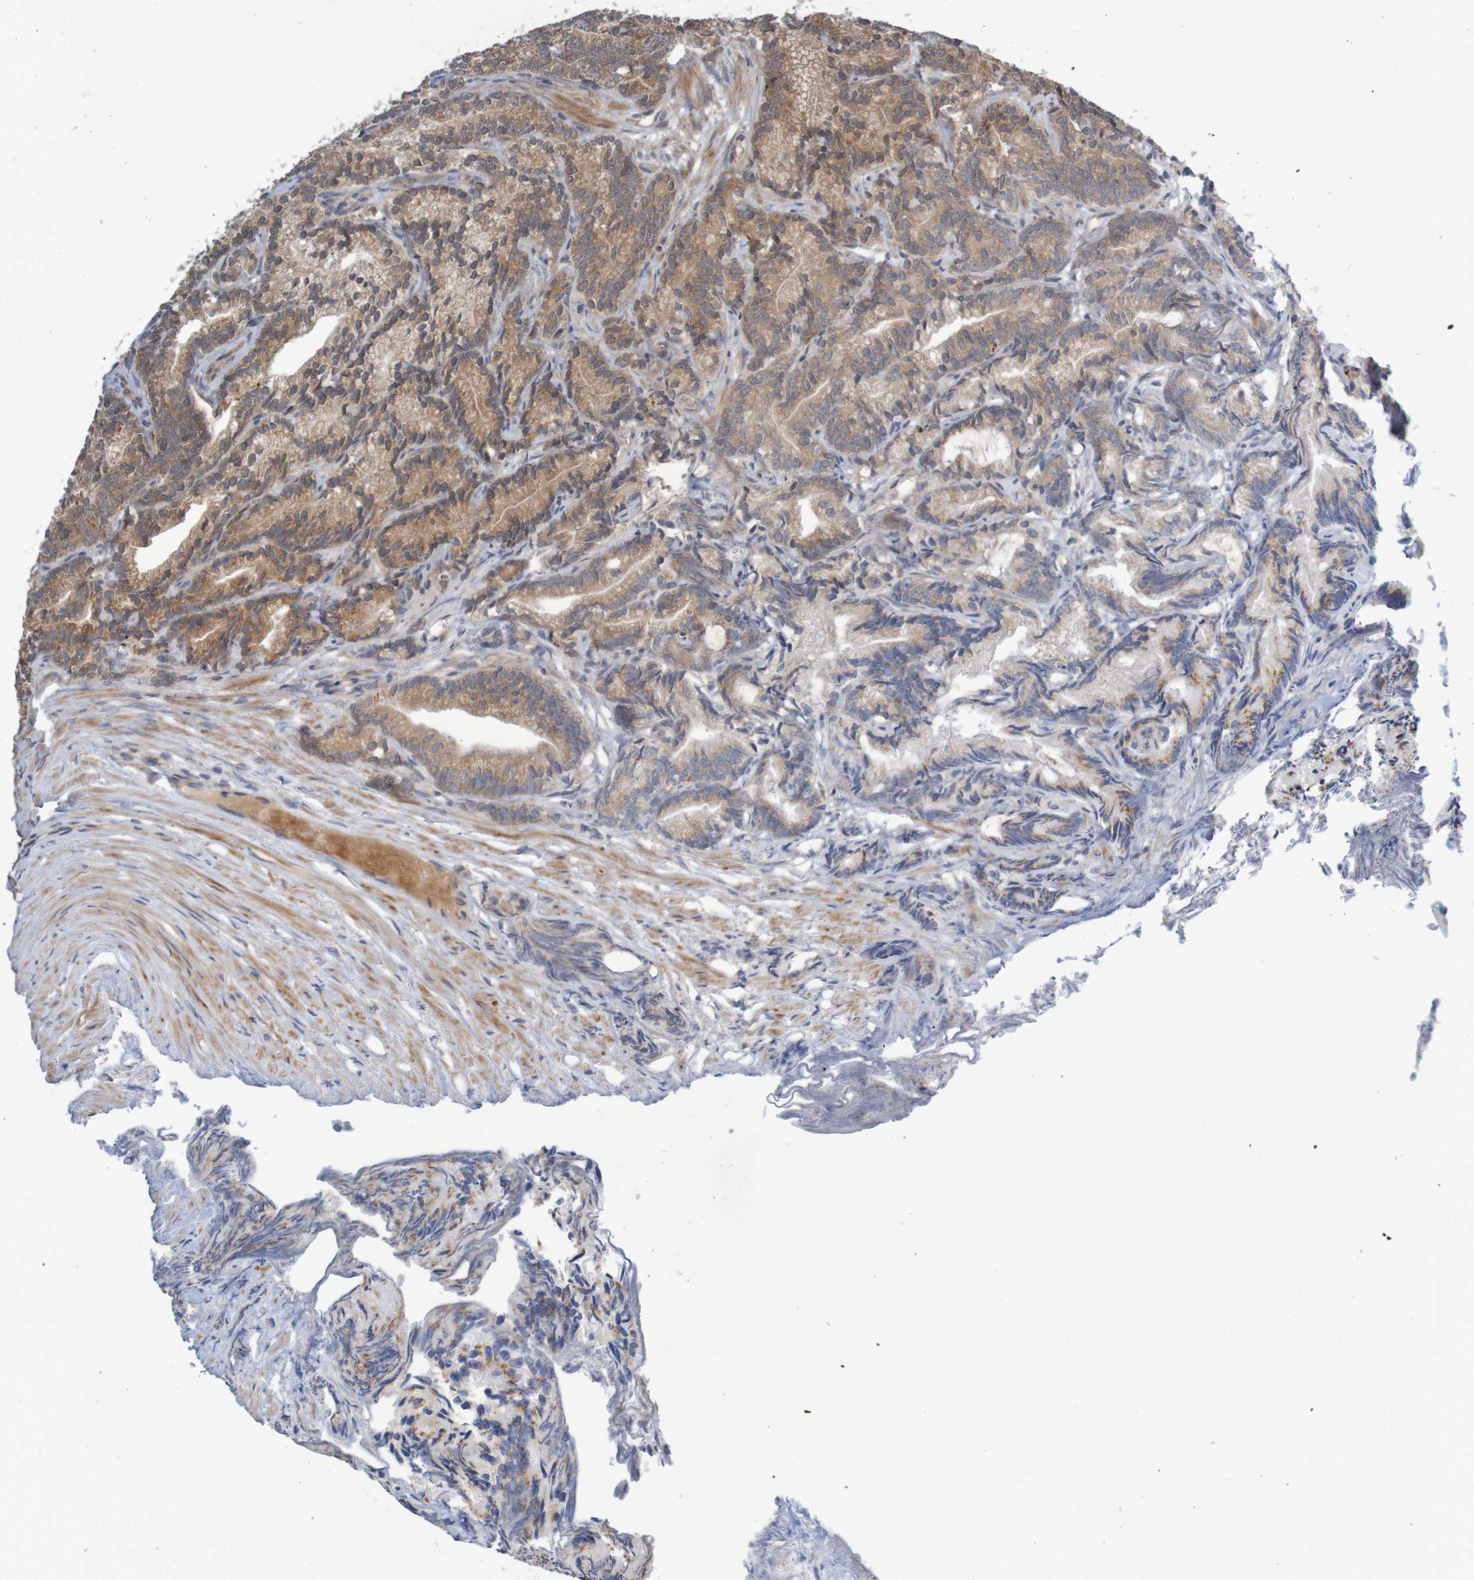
{"staining": {"intensity": "moderate", "quantity": ">75%", "location": "cytoplasmic/membranous"}, "tissue": "prostate cancer", "cell_type": "Tumor cells", "image_type": "cancer", "snomed": [{"axis": "morphology", "description": "Adenocarcinoma, Low grade"}, {"axis": "topography", "description": "Prostate"}], "caption": "Human prostate low-grade adenocarcinoma stained with a protein marker reveals moderate staining in tumor cells.", "gene": "ANKK1", "patient": {"sex": "male", "age": 89}}